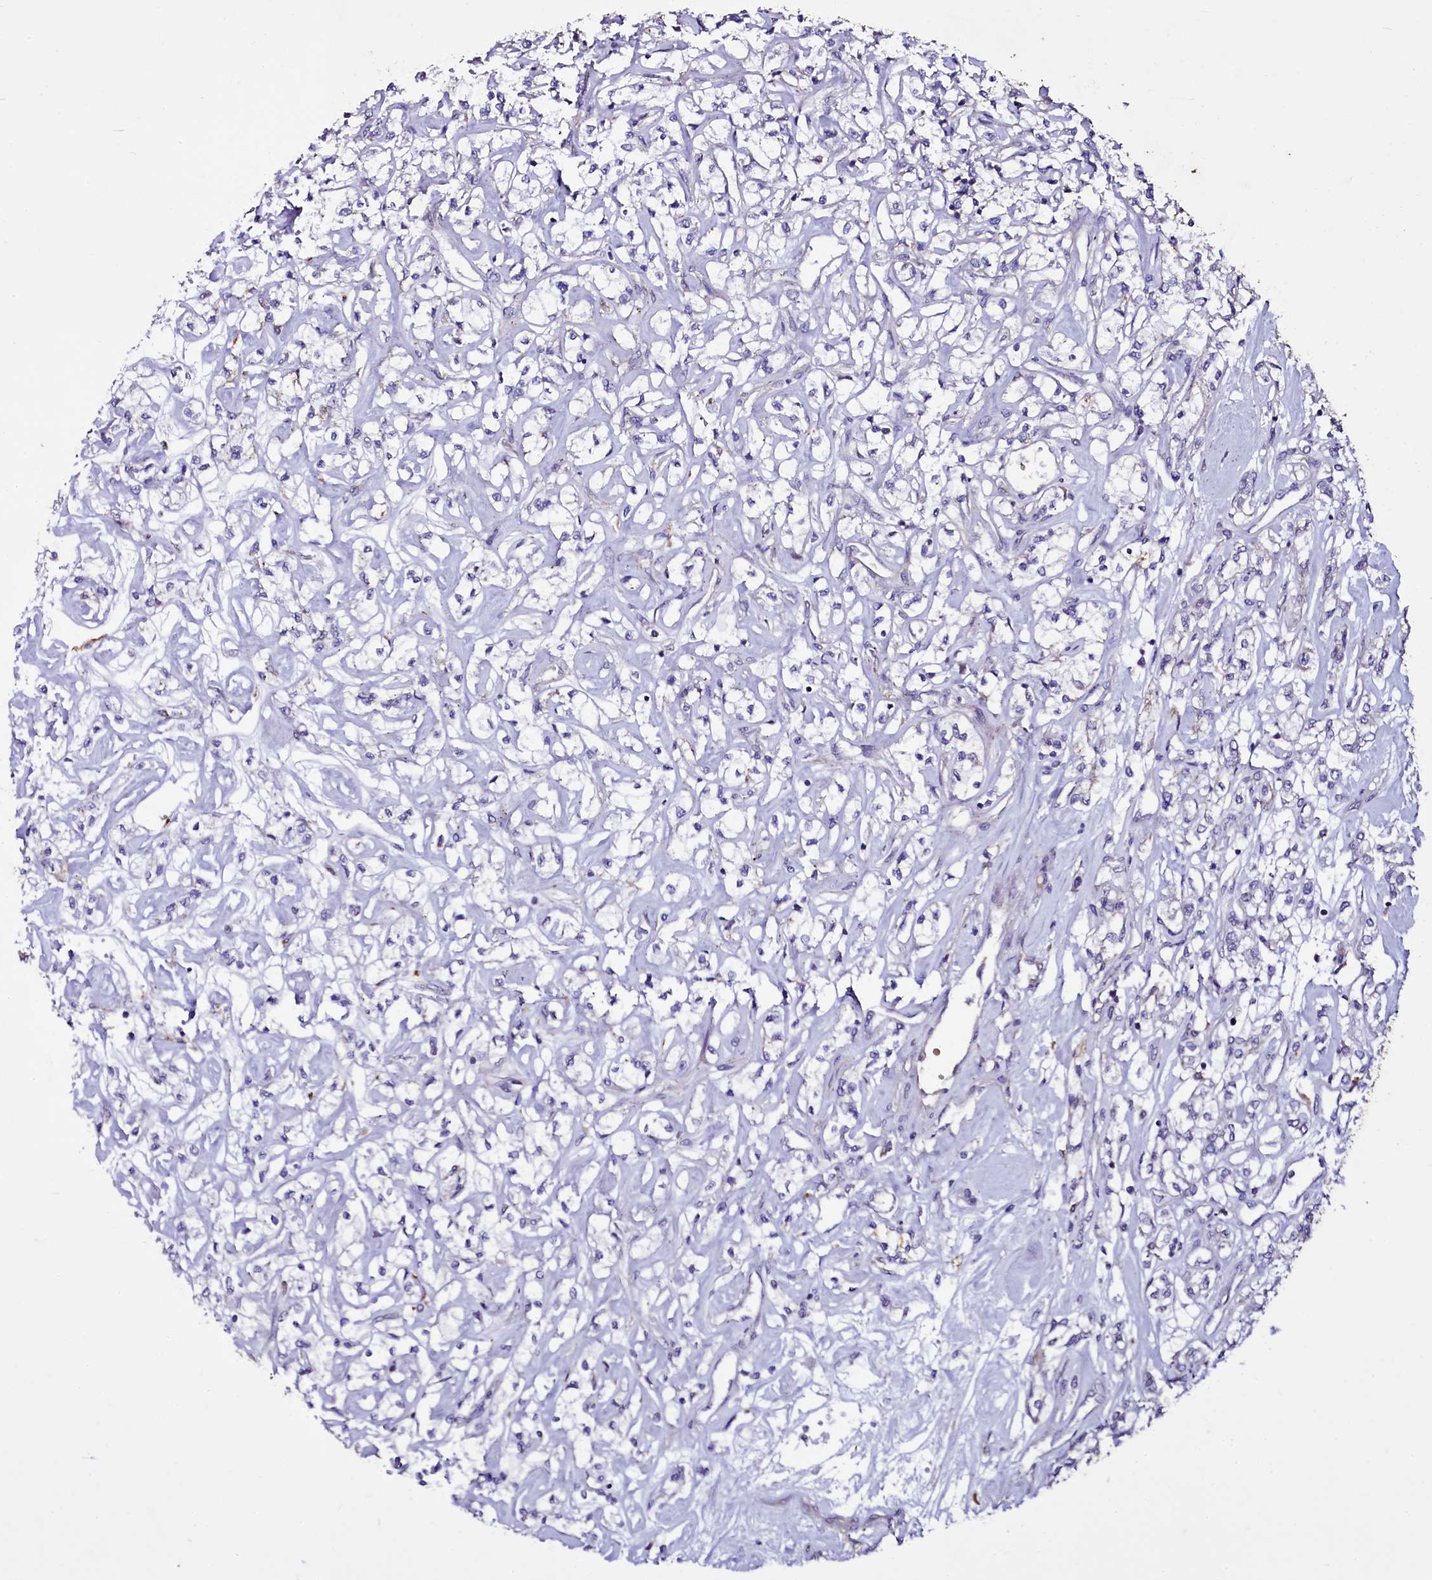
{"staining": {"intensity": "negative", "quantity": "none", "location": "none"}, "tissue": "renal cancer", "cell_type": "Tumor cells", "image_type": "cancer", "snomed": [{"axis": "morphology", "description": "Adenocarcinoma, NOS"}, {"axis": "topography", "description": "Kidney"}], "caption": "Photomicrograph shows no significant protein expression in tumor cells of adenocarcinoma (renal). Brightfield microscopy of IHC stained with DAB (brown) and hematoxylin (blue), captured at high magnification.", "gene": "SELENOT", "patient": {"sex": "female", "age": 59}}